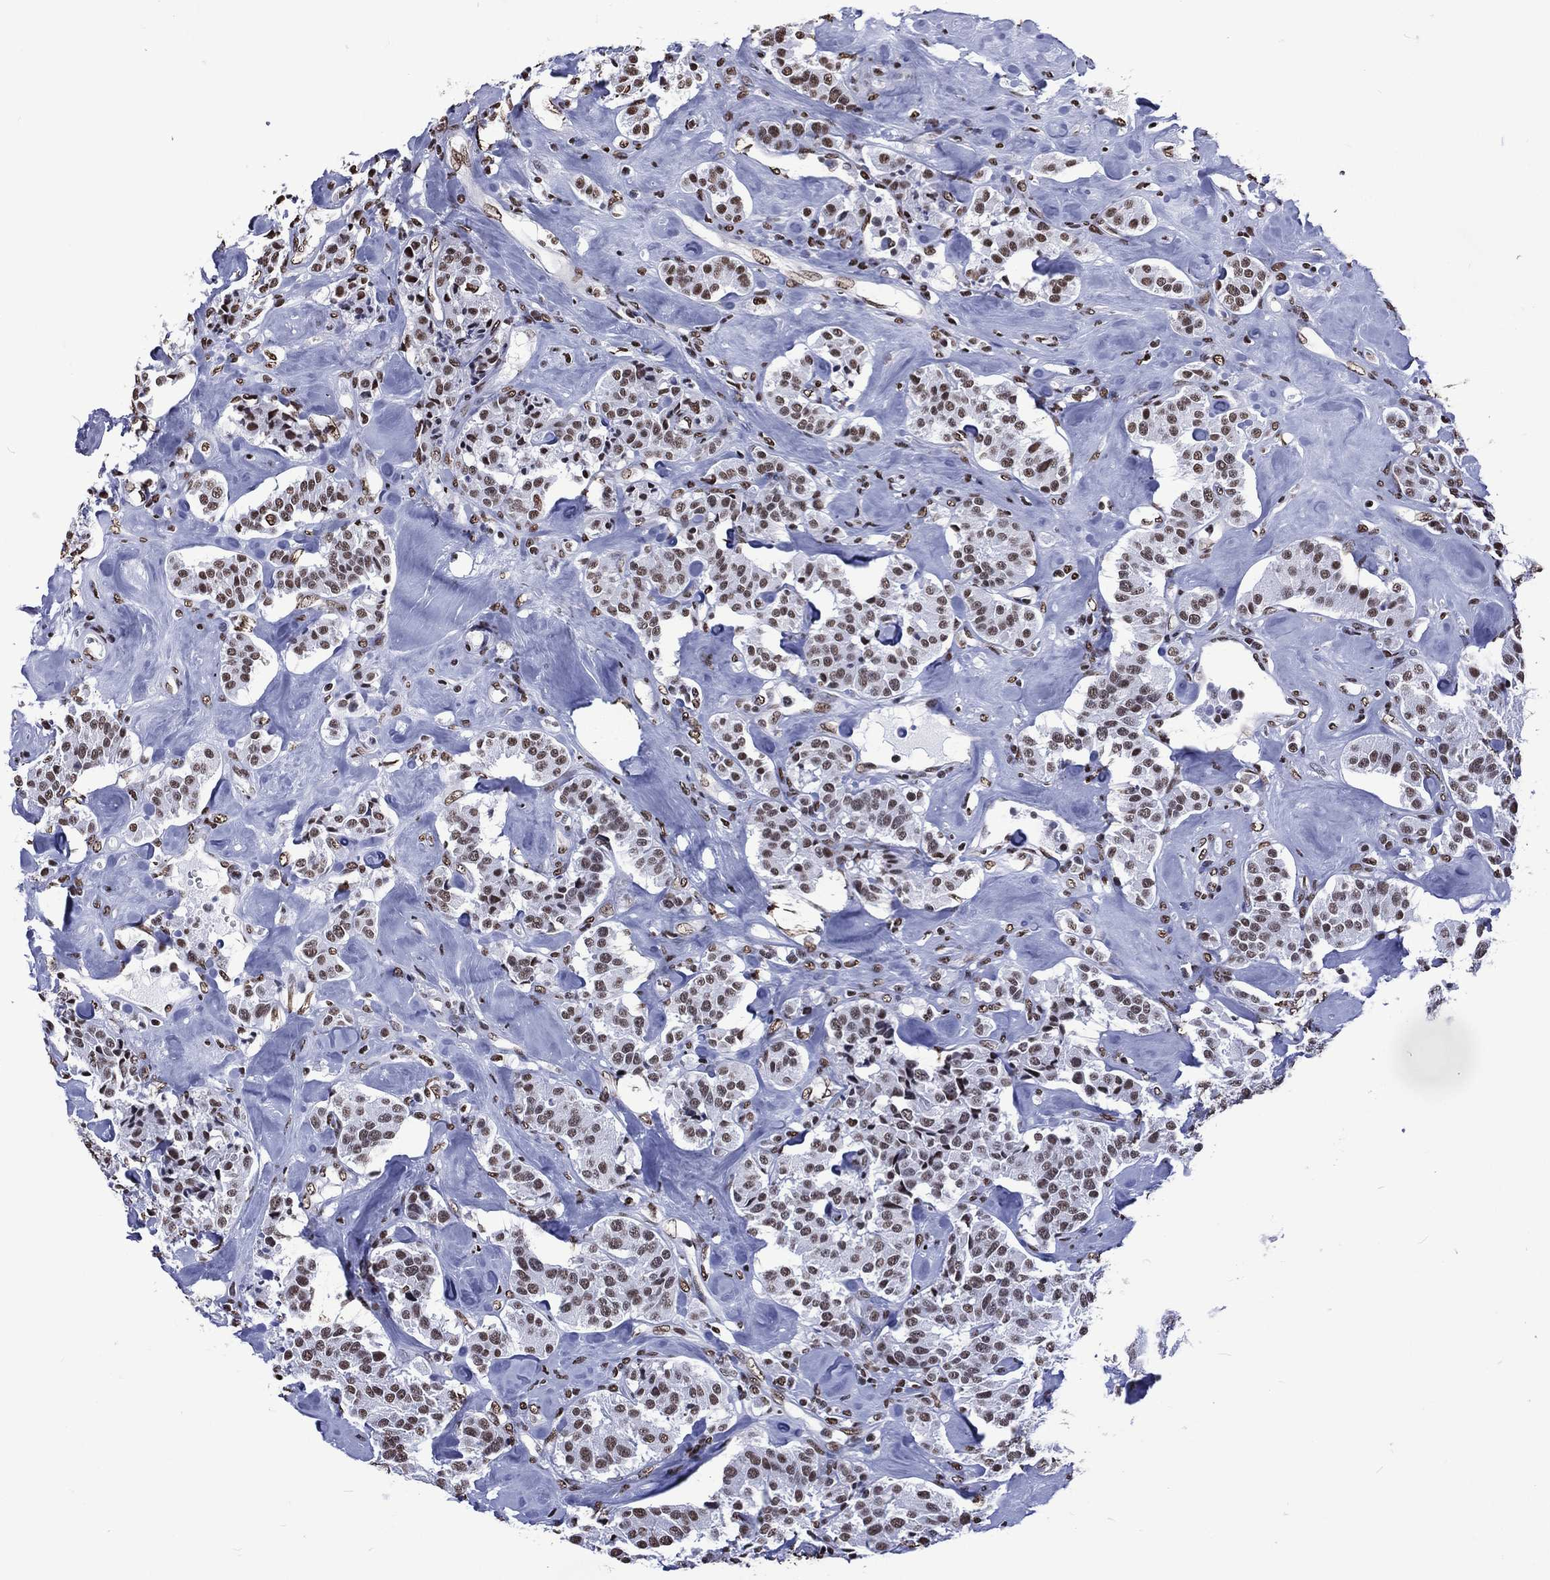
{"staining": {"intensity": "moderate", "quantity": ">75%", "location": "nuclear"}, "tissue": "carcinoid", "cell_type": "Tumor cells", "image_type": "cancer", "snomed": [{"axis": "morphology", "description": "Carcinoid, malignant, NOS"}, {"axis": "topography", "description": "Pancreas"}], "caption": "Immunohistochemical staining of human carcinoid demonstrates moderate nuclear protein staining in about >75% of tumor cells.", "gene": "RETREG2", "patient": {"sex": "male", "age": 41}}